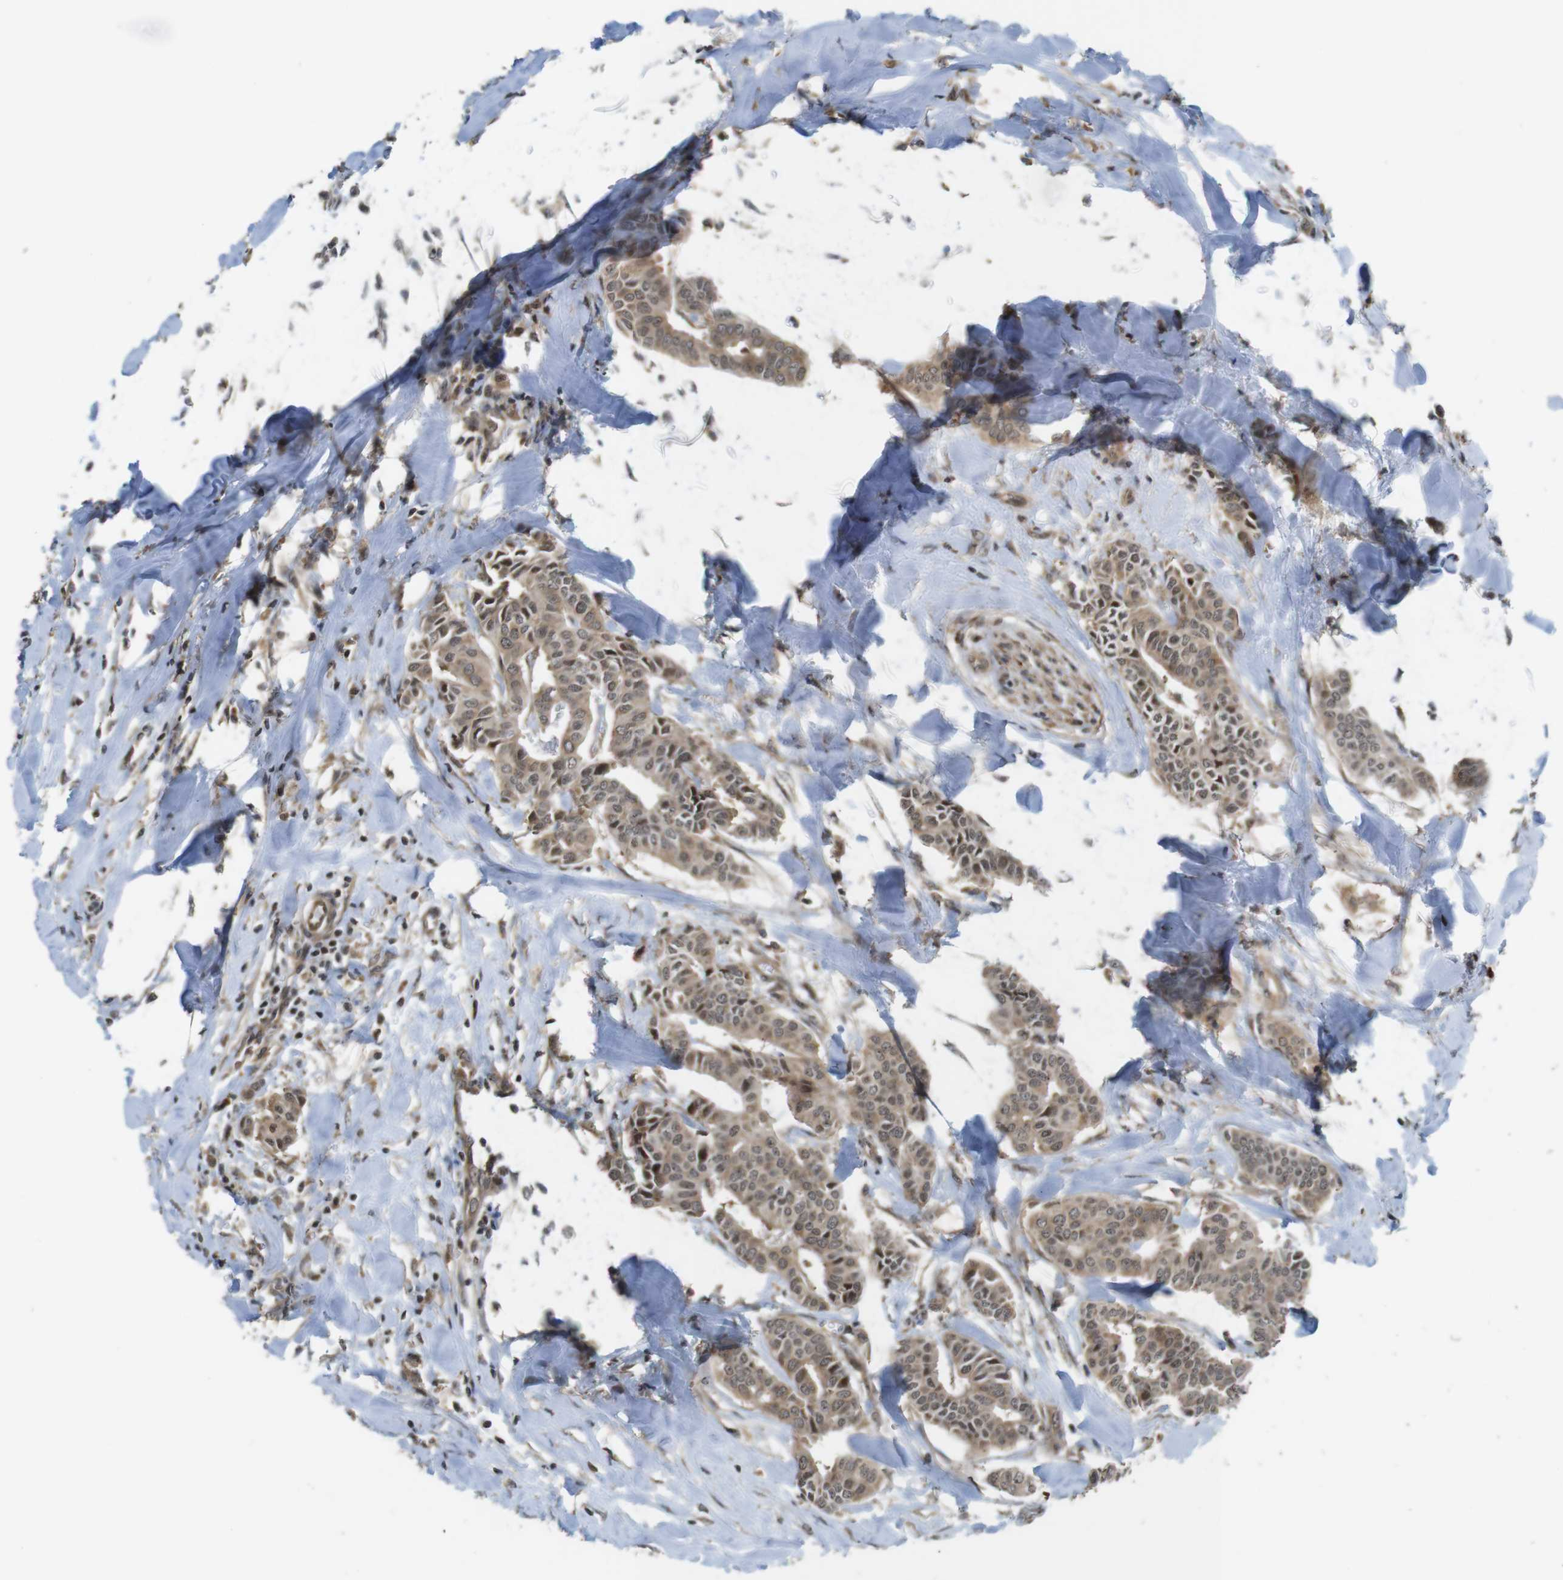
{"staining": {"intensity": "weak", "quantity": ">75%", "location": "cytoplasmic/membranous,nuclear"}, "tissue": "head and neck cancer", "cell_type": "Tumor cells", "image_type": "cancer", "snomed": [{"axis": "morphology", "description": "Adenocarcinoma, NOS"}, {"axis": "topography", "description": "Salivary gland"}, {"axis": "topography", "description": "Head-Neck"}], "caption": "Head and neck cancer tissue demonstrates weak cytoplasmic/membranous and nuclear staining in approximately >75% of tumor cells, visualized by immunohistochemistry. (IHC, brightfield microscopy, high magnification).", "gene": "CC2D1A", "patient": {"sex": "female", "age": 59}}